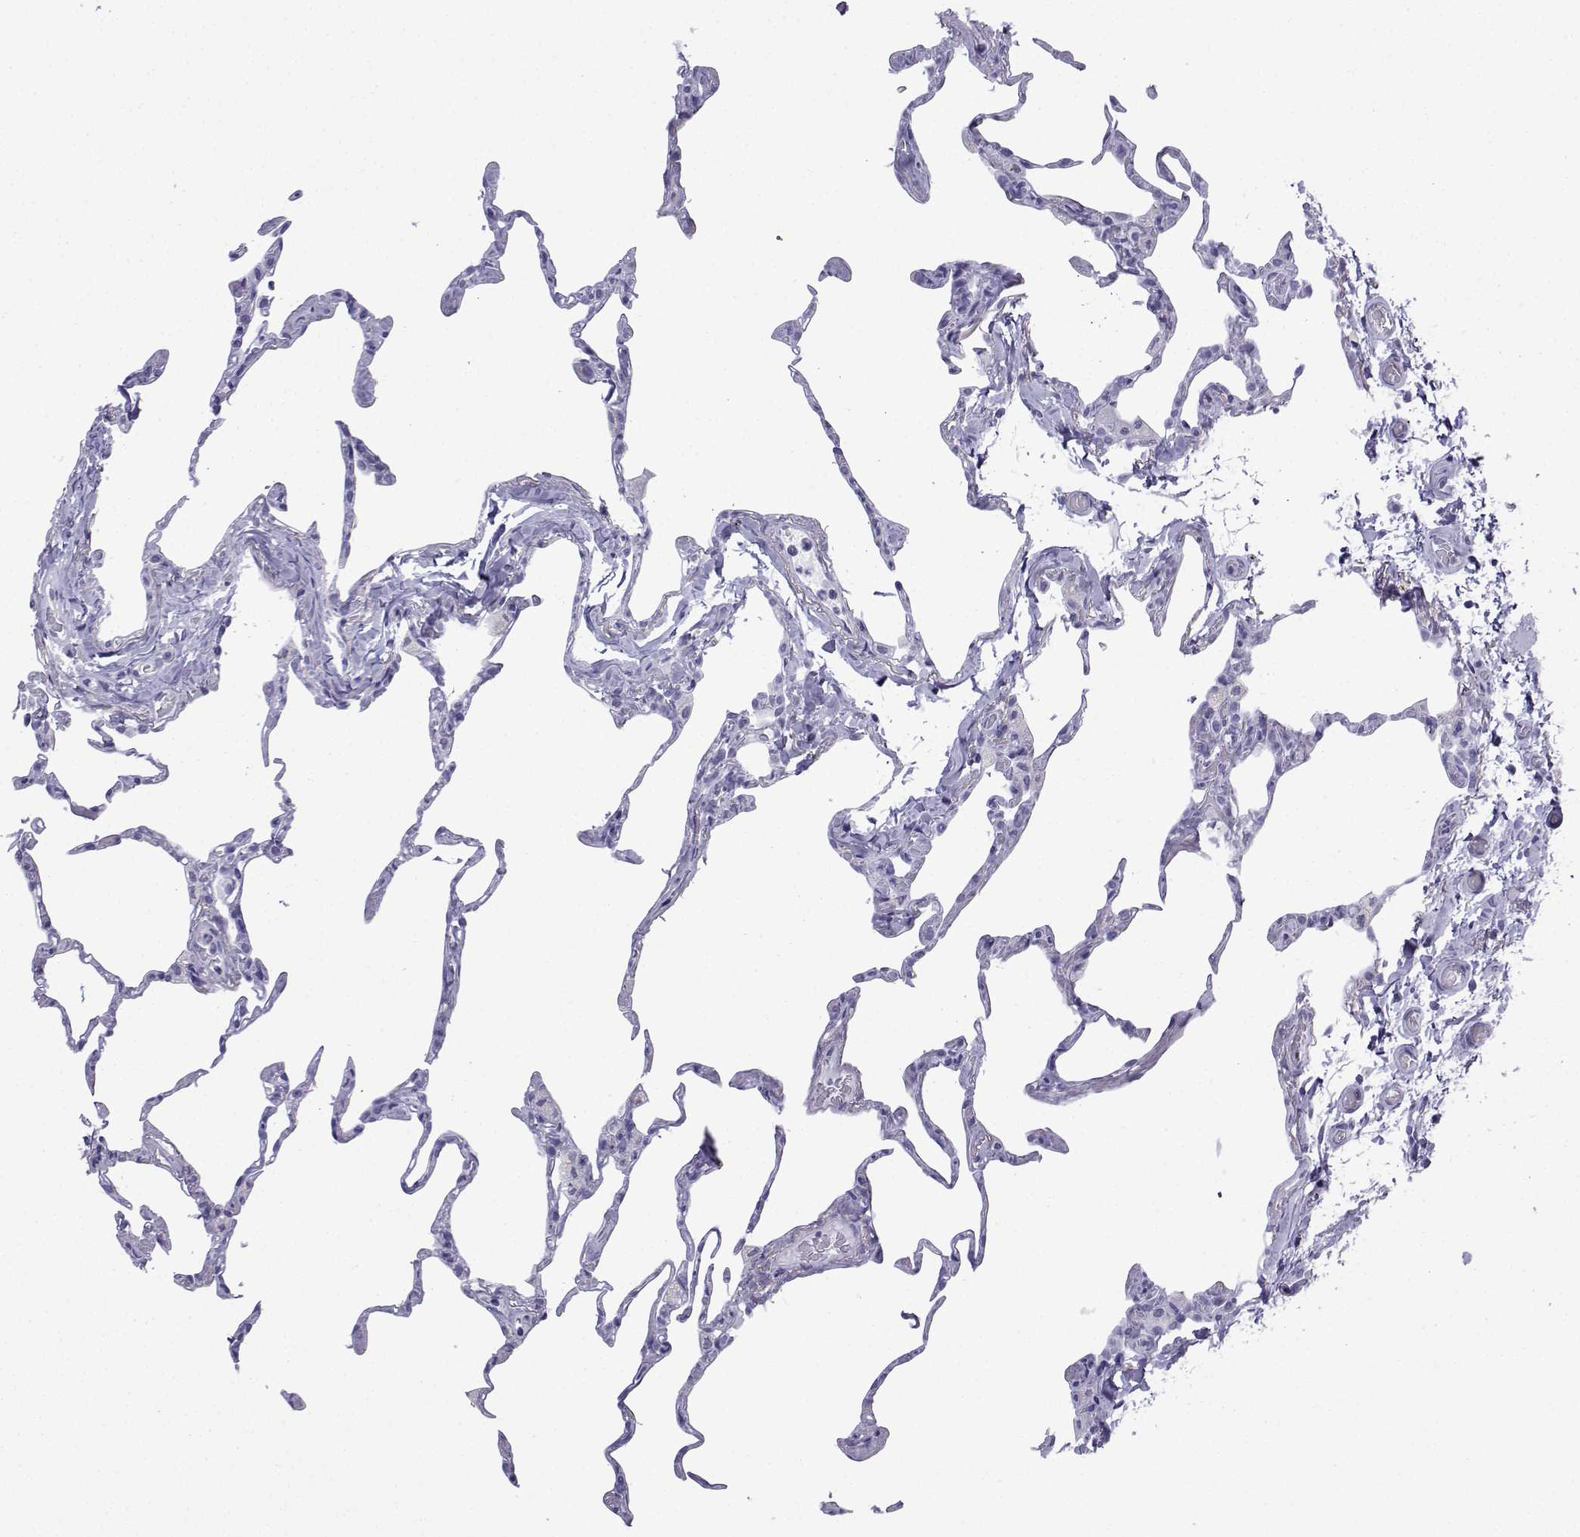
{"staining": {"intensity": "negative", "quantity": "none", "location": "none"}, "tissue": "lung", "cell_type": "Alveolar cells", "image_type": "normal", "snomed": [{"axis": "morphology", "description": "Normal tissue, NOS"}, {"axis": "topography", "description": "Lung"}], "caption": "Normal lung was stained to show a protein in brown. There is no significant positivity in alveolar cells. (DAB IHC with hematoxylin counter stain).", "gene": "TRIM46", "patient": {"sex": "male", "age": 65}}